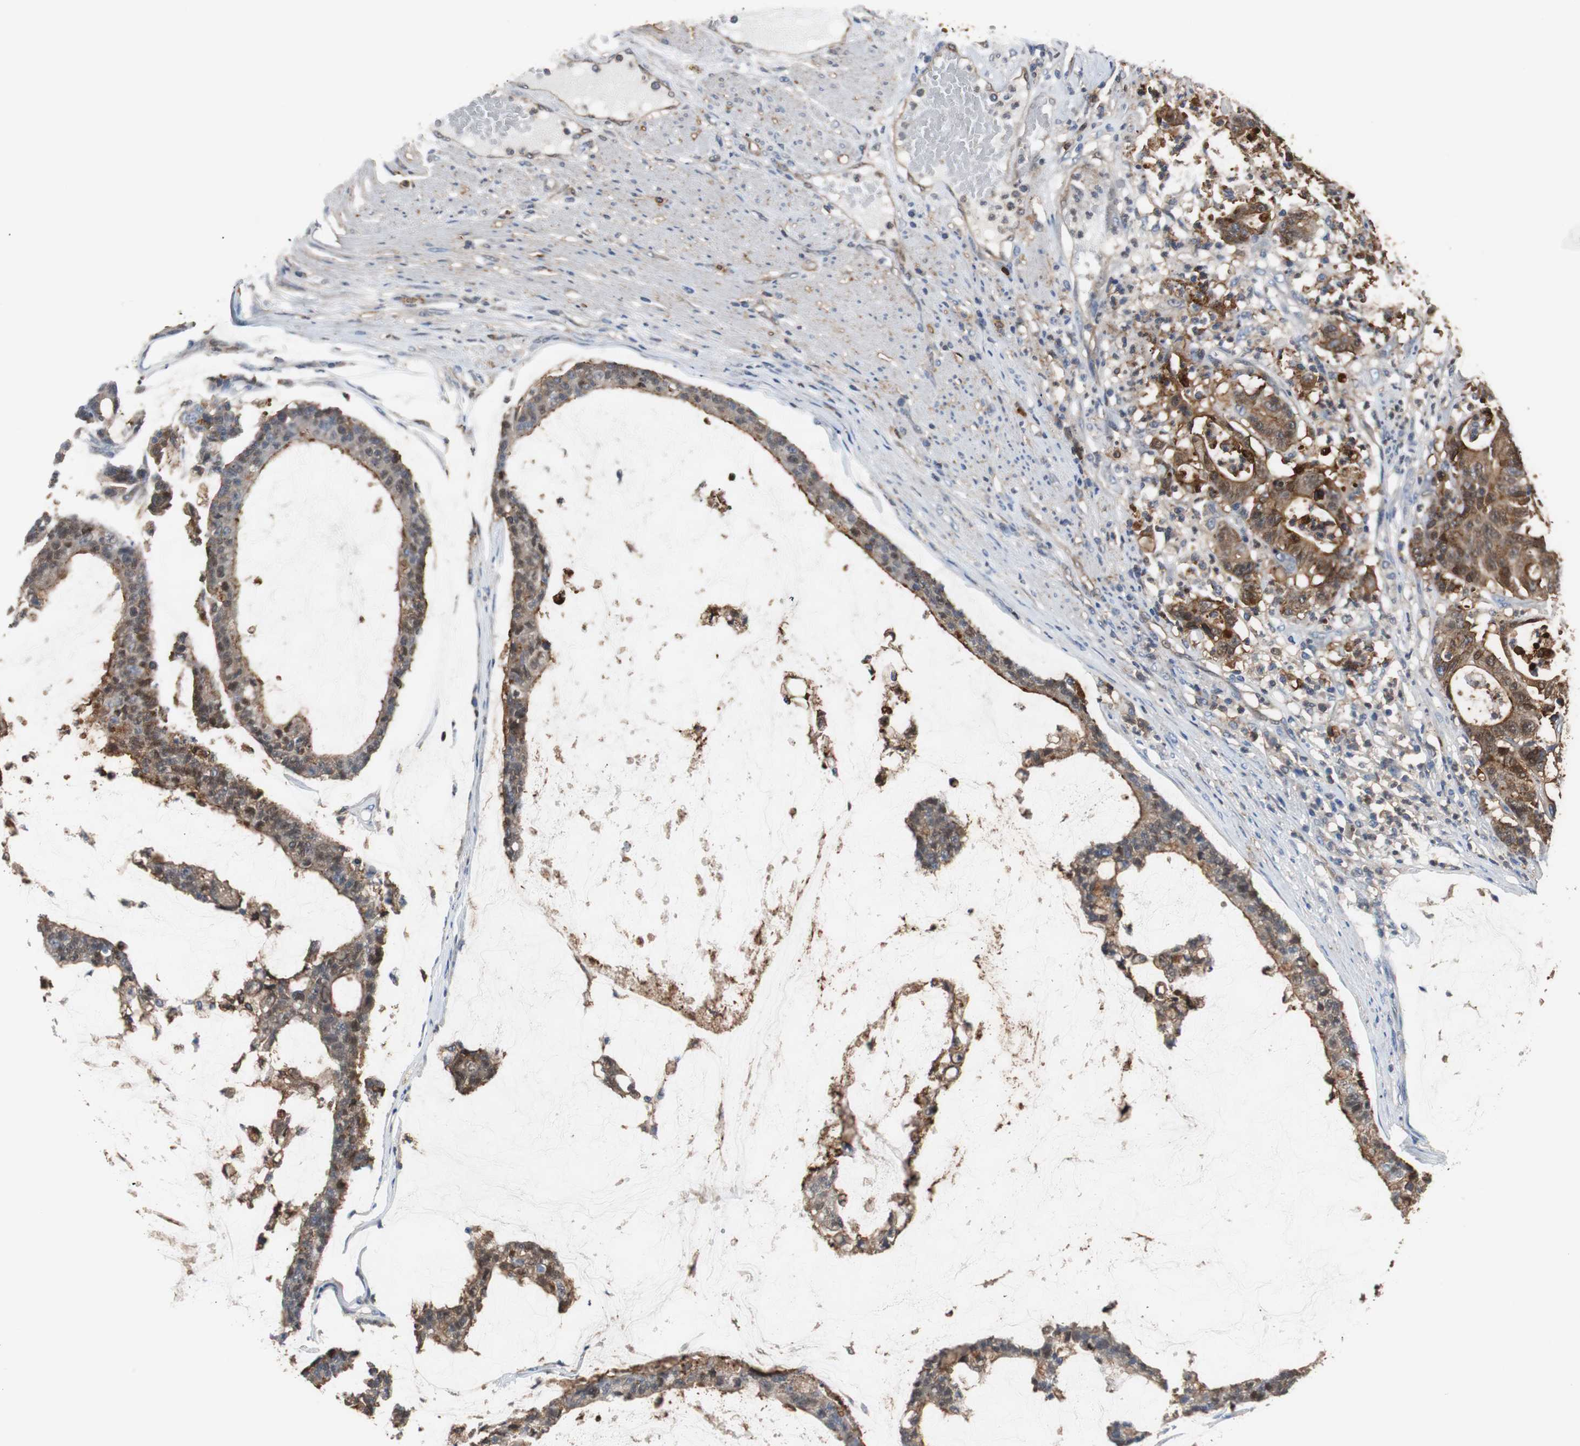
{"staining": {"intensity": "moderate", "quantity": ">75%", "location": "cytoplasmic/membranous"}, "tissue": "colorectal cancer", "cell_type": "Tumor cells", "image_type": "cancer", "snomed": [{"axis": "morphology", "description": "Adenocarcinoma, NOS"}, {"axis": "topography", "description": "Colon"}], "caption": "Protein expression analysis of human colorectal cancer (adenocarcinoma) reveals moderate cytoplasmic/membranous expression in about >75% of tumor cells. The protein is shown in brown color, while the nuclei are stained blue.", "gene": "ANXA4", "patient": {"sex": "female", "age": 84}}